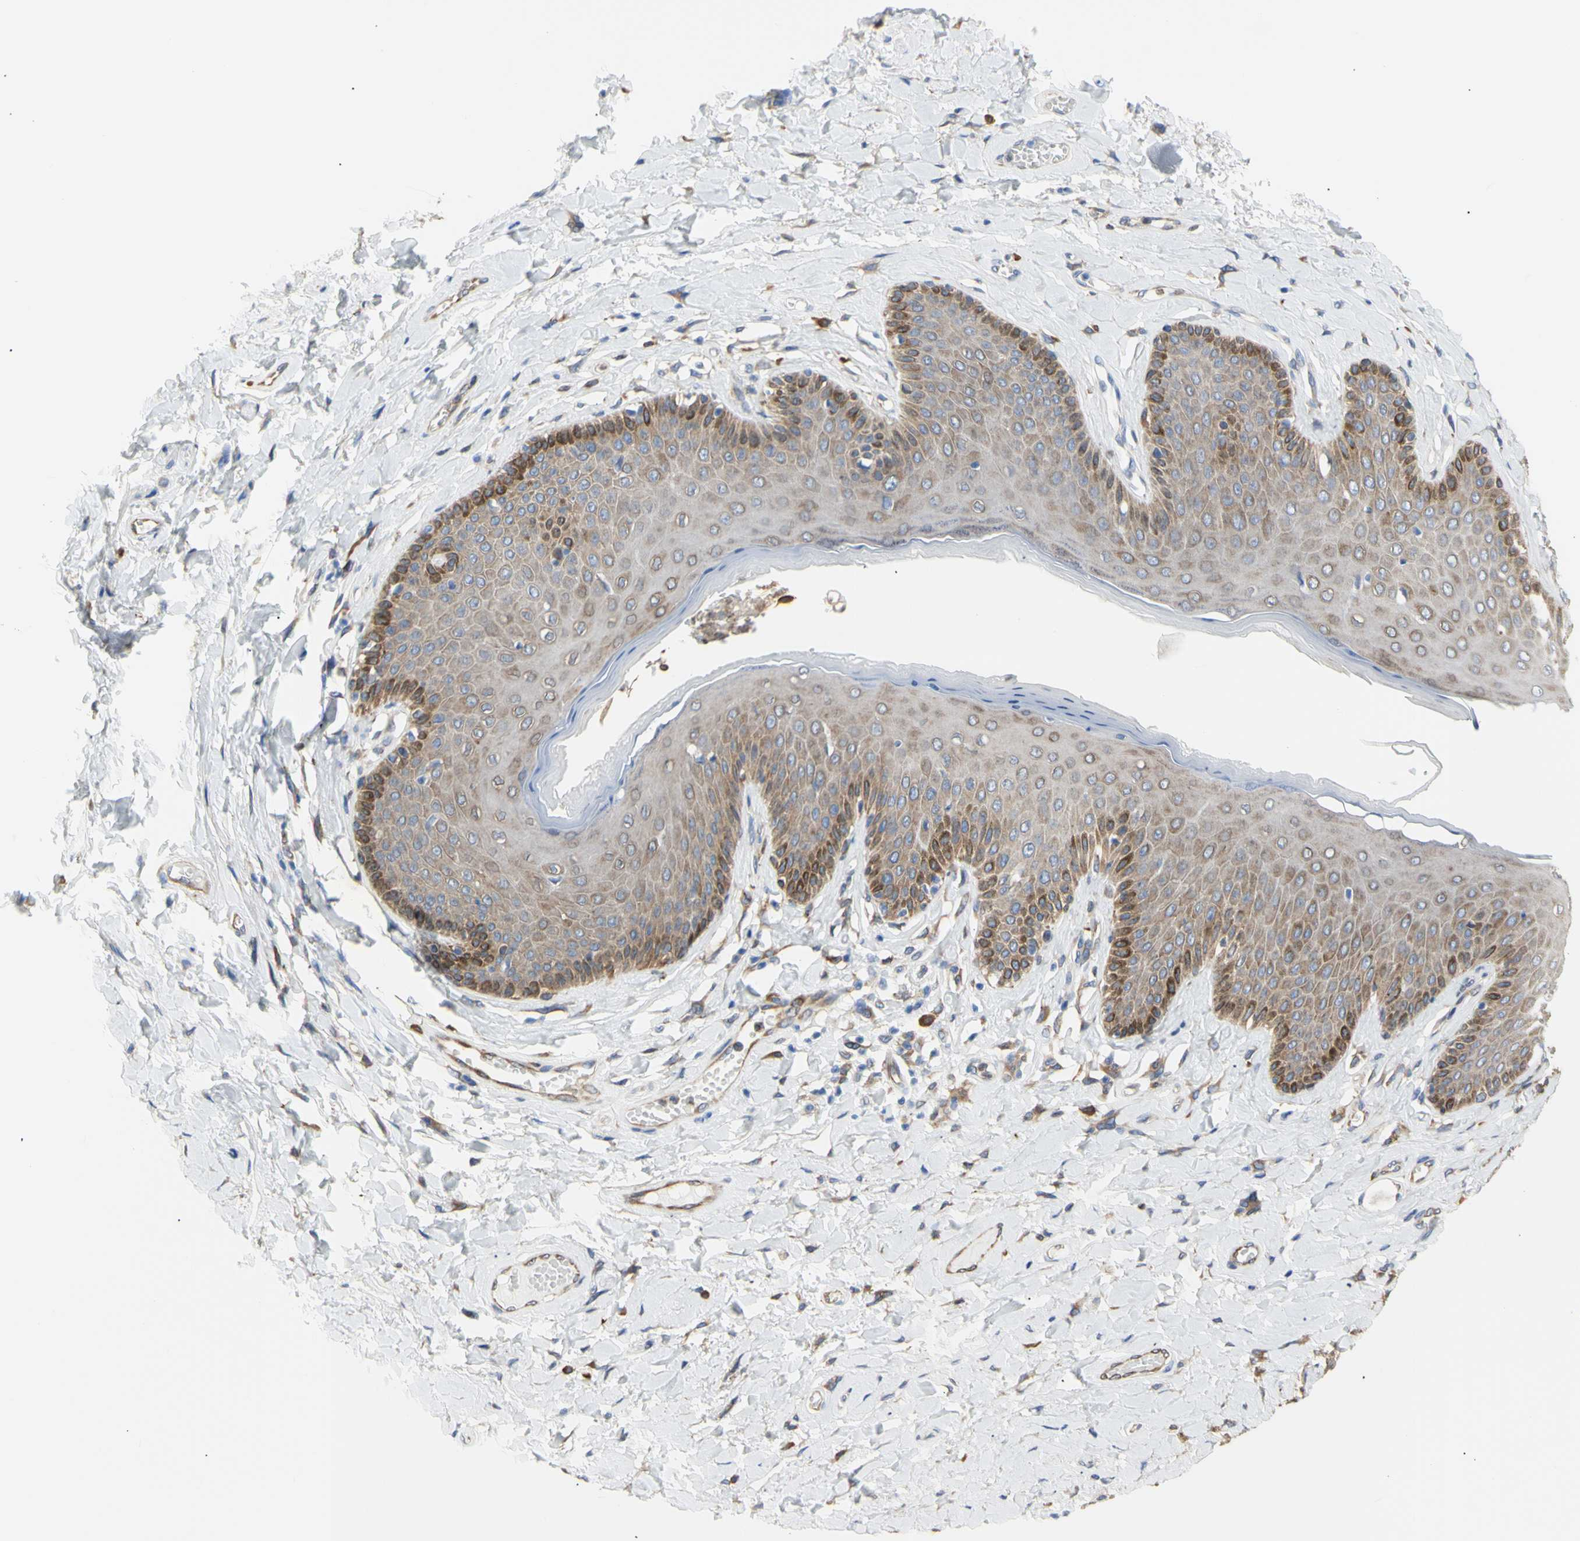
{"staining": {"intensity": "moderate", "quantity": ">75%", "location": "cytoplasmic/membranous"}, "tissue": "skin", "cell_type": "Epidermal cells", "image_type": "normal", "snomed": [{"axis": "morphology", "description": "Normal tissue, NOS"}, {"axis": "topography", "description": "Anal"}], "caption": "DAB immunohistochemical staining of normal skin reveals moderate cytoplasmic/membranous protein expression in approximately >75% of epidermal cells.", "gene": "ERLIN1", "patient": {"sex": "male", "age": 69}}